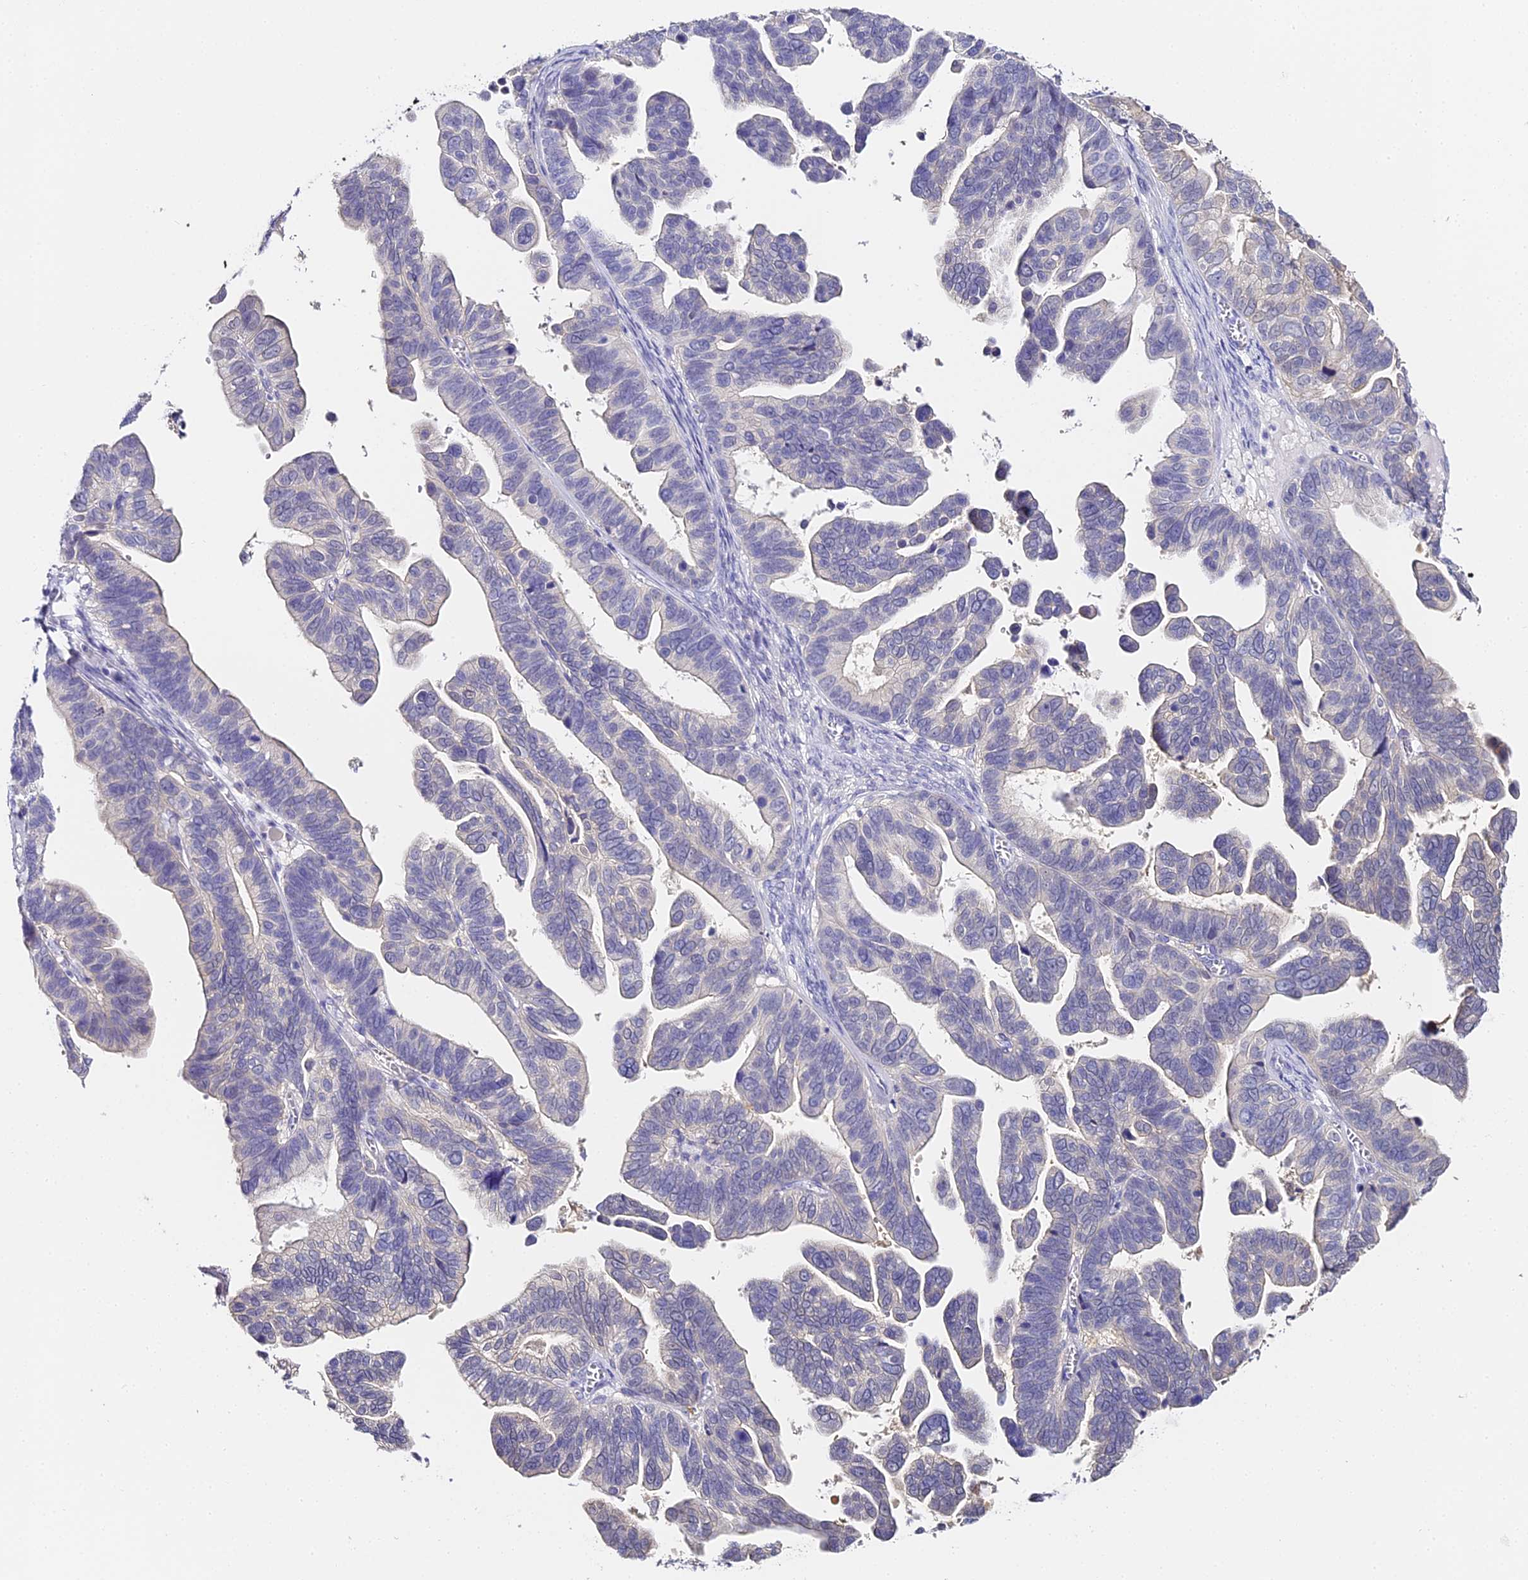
{"staining": {"intensity": "negative", "quantity": "none", "location": "none"}, "tissue": "ovarian cancer", "cell_type": "Tumor cells", "image_type": "cancer", "snomed": [{"axis": "morphology", "description": "Cystadenocarcinoma, serous, NOS"}, {"axis": "topography", "description": "Ovary"}], "caption": "Tumor cells are negative for brown protein staining in ovarian serous cystadenocarcinoma.", "gene": "ABHD14A-ACY1", "patient": {"sex": "female", "age": 56}}